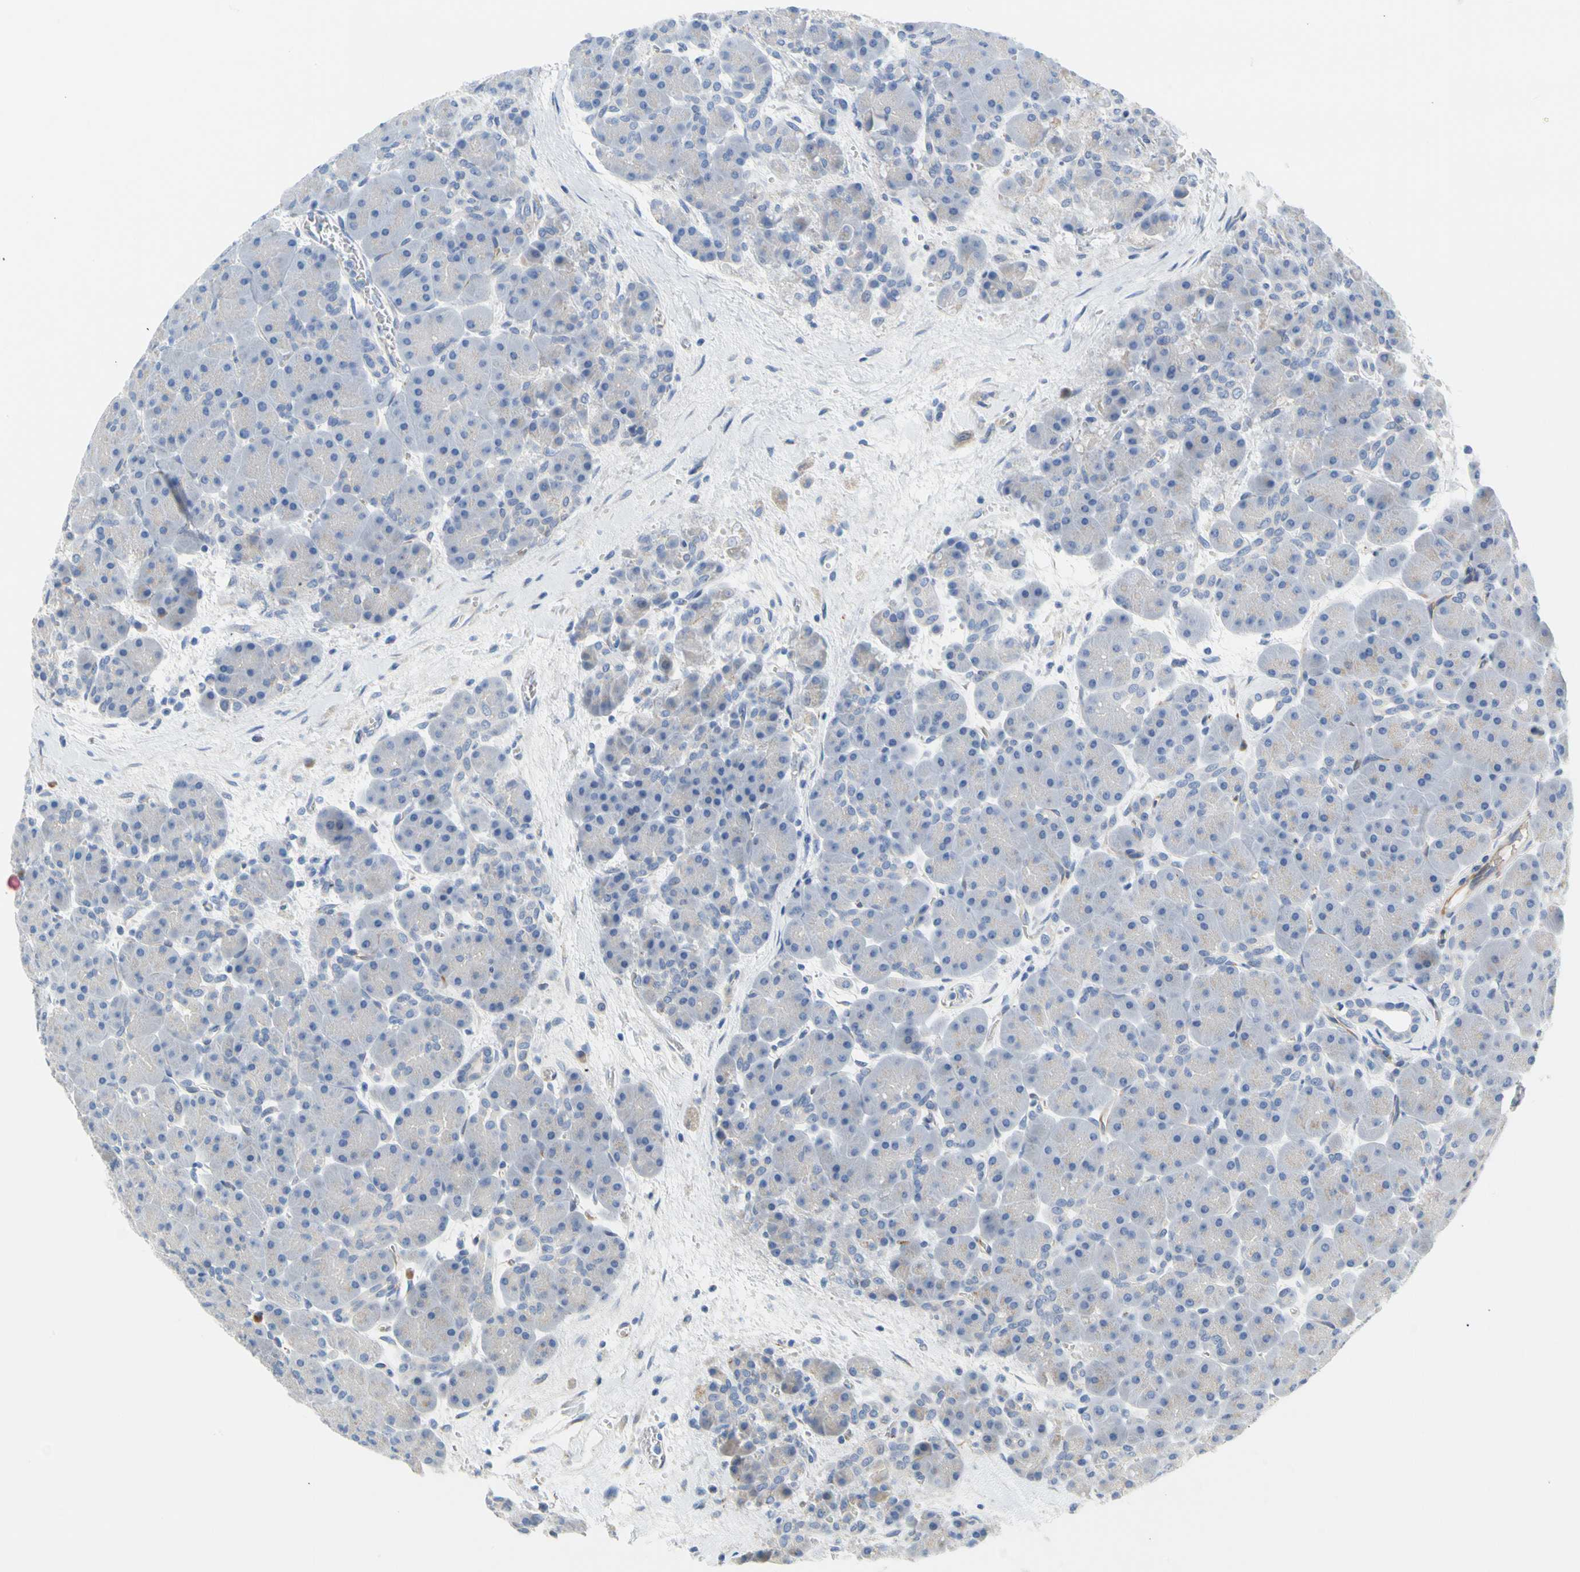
{"staining": {"intensity": "weak", "quantity": "<25%", "location": "cytoplasmic/membranous"}, "tissue": "pancreas", "cell_type": "Exocrine glandular cells", "image_type": "normal", "snomed": [{"axis": "morphology", "description": "Normal tissue, NOS"}, {"axis": "topography", "description": "Pancreas"}], "caption": "An immunohistochemistry (IHC) image of normal pancreas is shown. There is no staining in exocrine glandular cells of pancreas.", "gene": "ZNF236", "patient": {"sex": "male", "age": 66}}